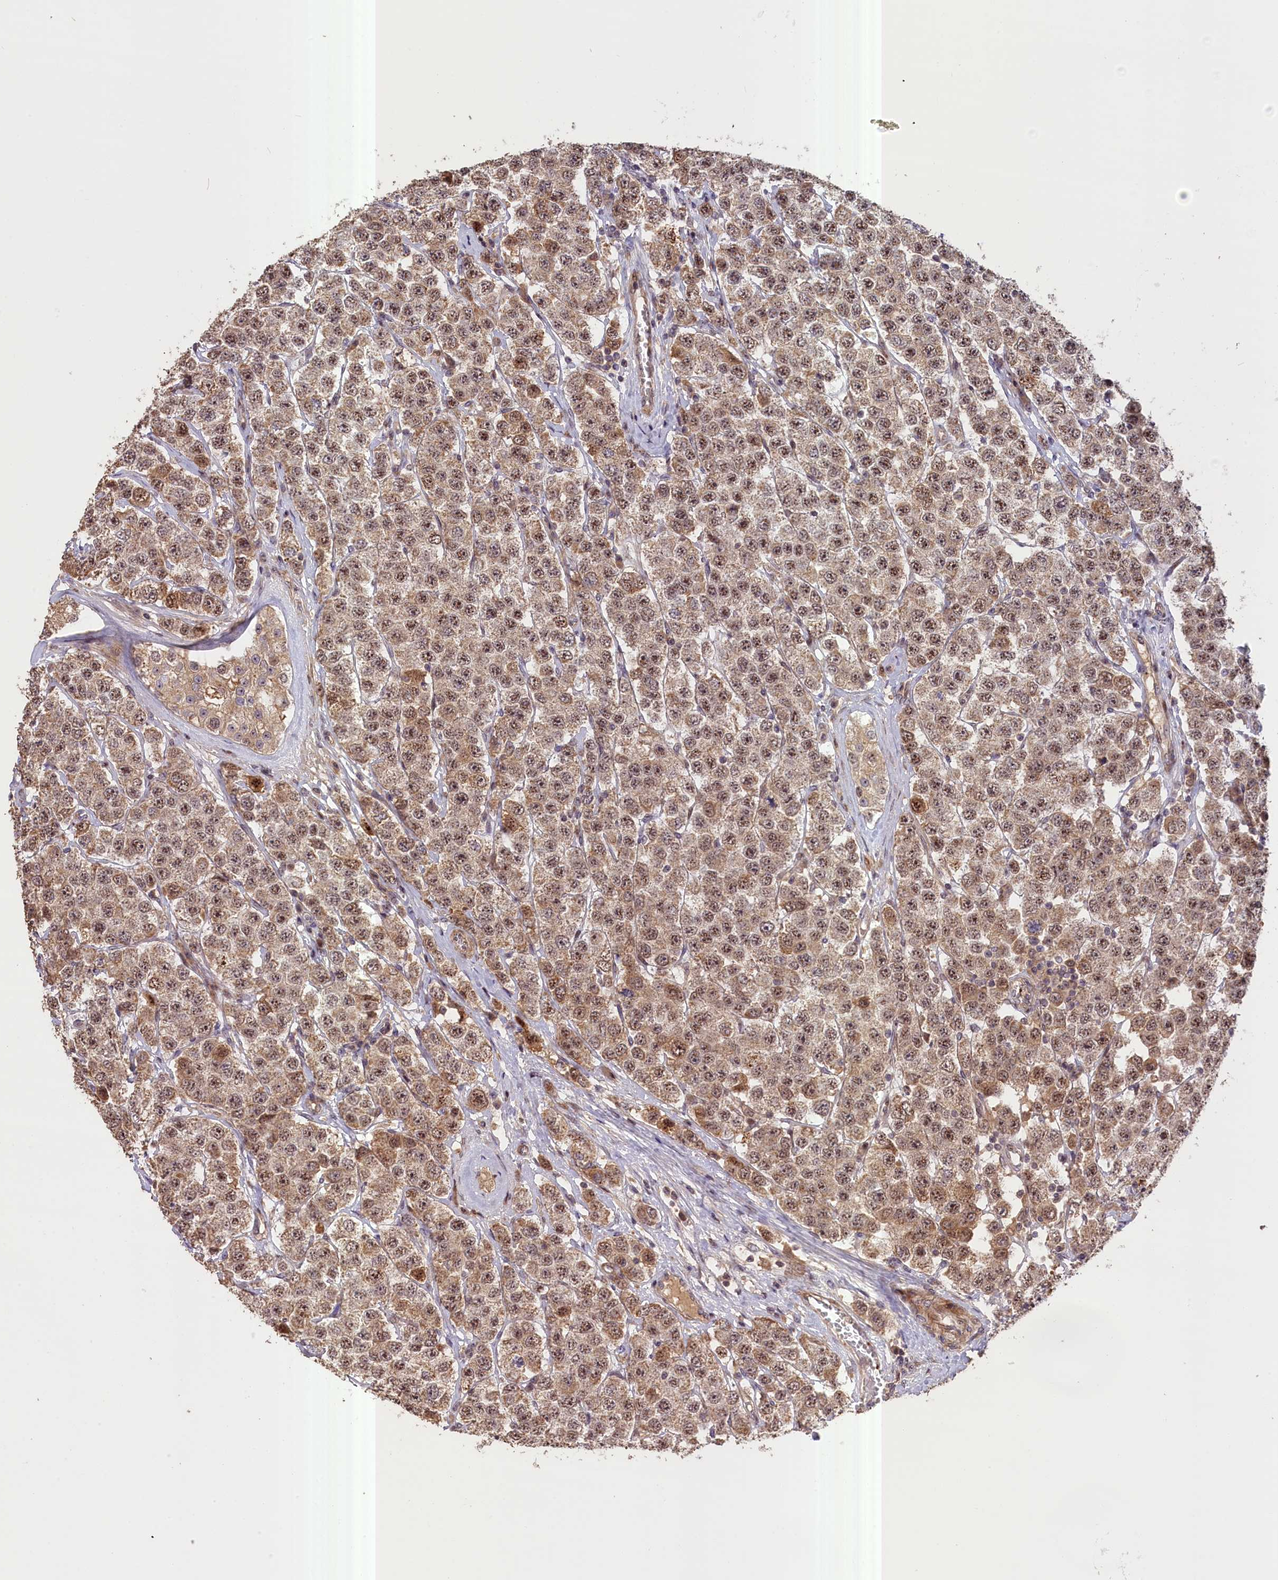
{"staining": {"intensity": "moderate", "quantity": ">75%", "location": "cytoplasmic/membranous,nuclear"}, "tissue": "testis cancer", "cell_type": "Tumor cells", "image_type": "cancer", "snomed": [{"axis": "morphology", "description": "Seminoma, NOS"}, {"axis": "topography", "description": "Testis"}], "caption": "Brown immunohistochemical staining in human testis cancer (seminoma) displays moderate cytoplasmic/membranous and nuclear positivity in approximately >75% of tumor cells. The staining was performed using DAB (3,3'-diaminobenzidine), with brown indicating positive protein expression. Nuclei are stained blue with hematoxylin.", "gene": "FUZ", "patient": {"sex": "male", "age": 28}}